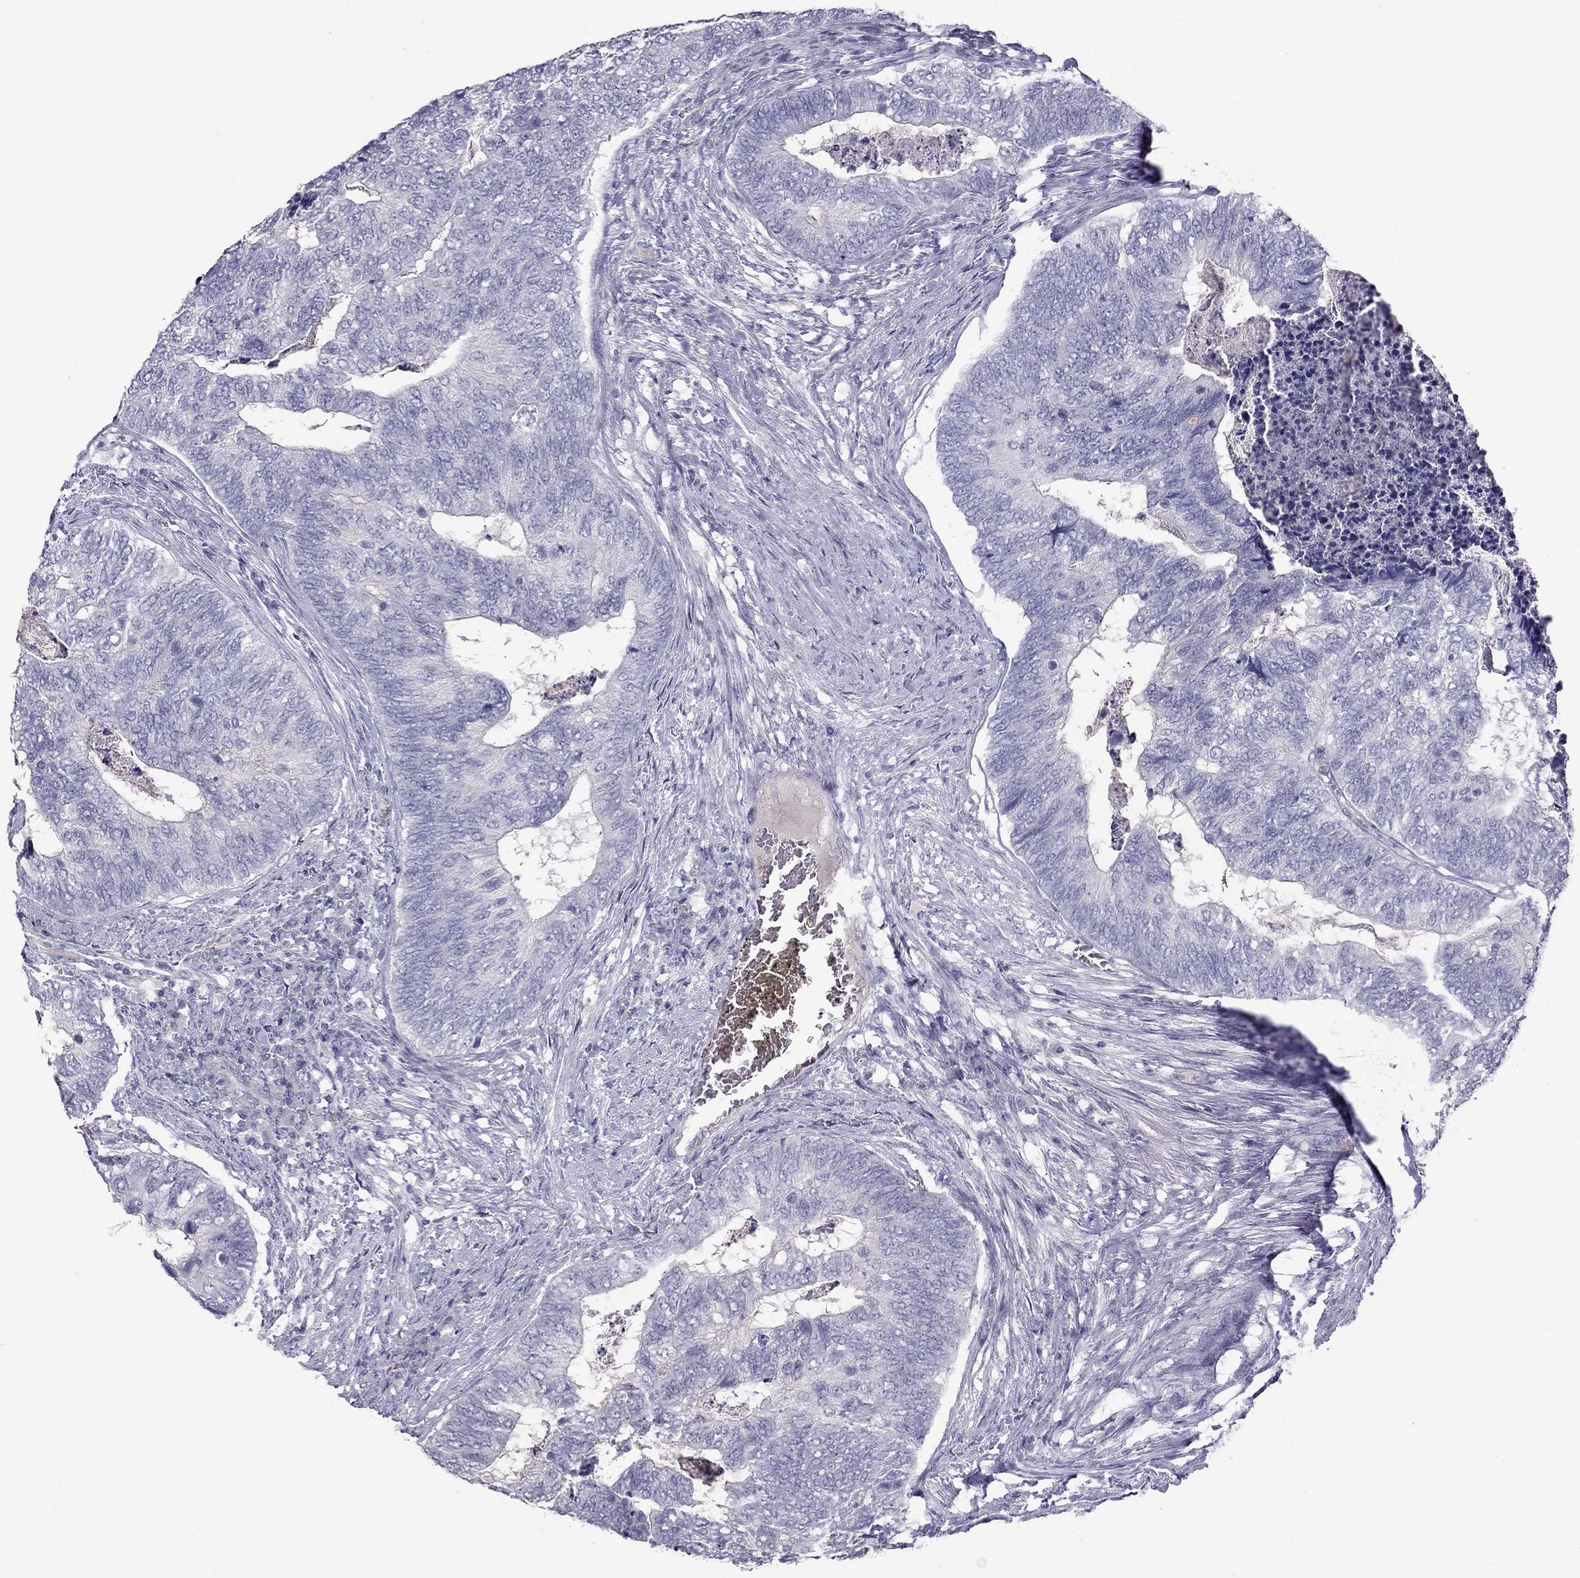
{"staining": {"intensity": "negative", "quantity": "none", "location": "none"}, "tissue": "colorectal cancer", "cell_type": "Tumor cells", "image_type": "cancer", "snomed": [{"axis": "morphology", "description": "Adenocarcinoma, NOS"}, {"axis": "topography", "description": "Colon"}], "caption": "This is an immunohistochemistry image of human colorectal cancer. There is no staining in tumor cells.", "gene": "STOML3", "patient": {"sex": "female", "age": 67}}